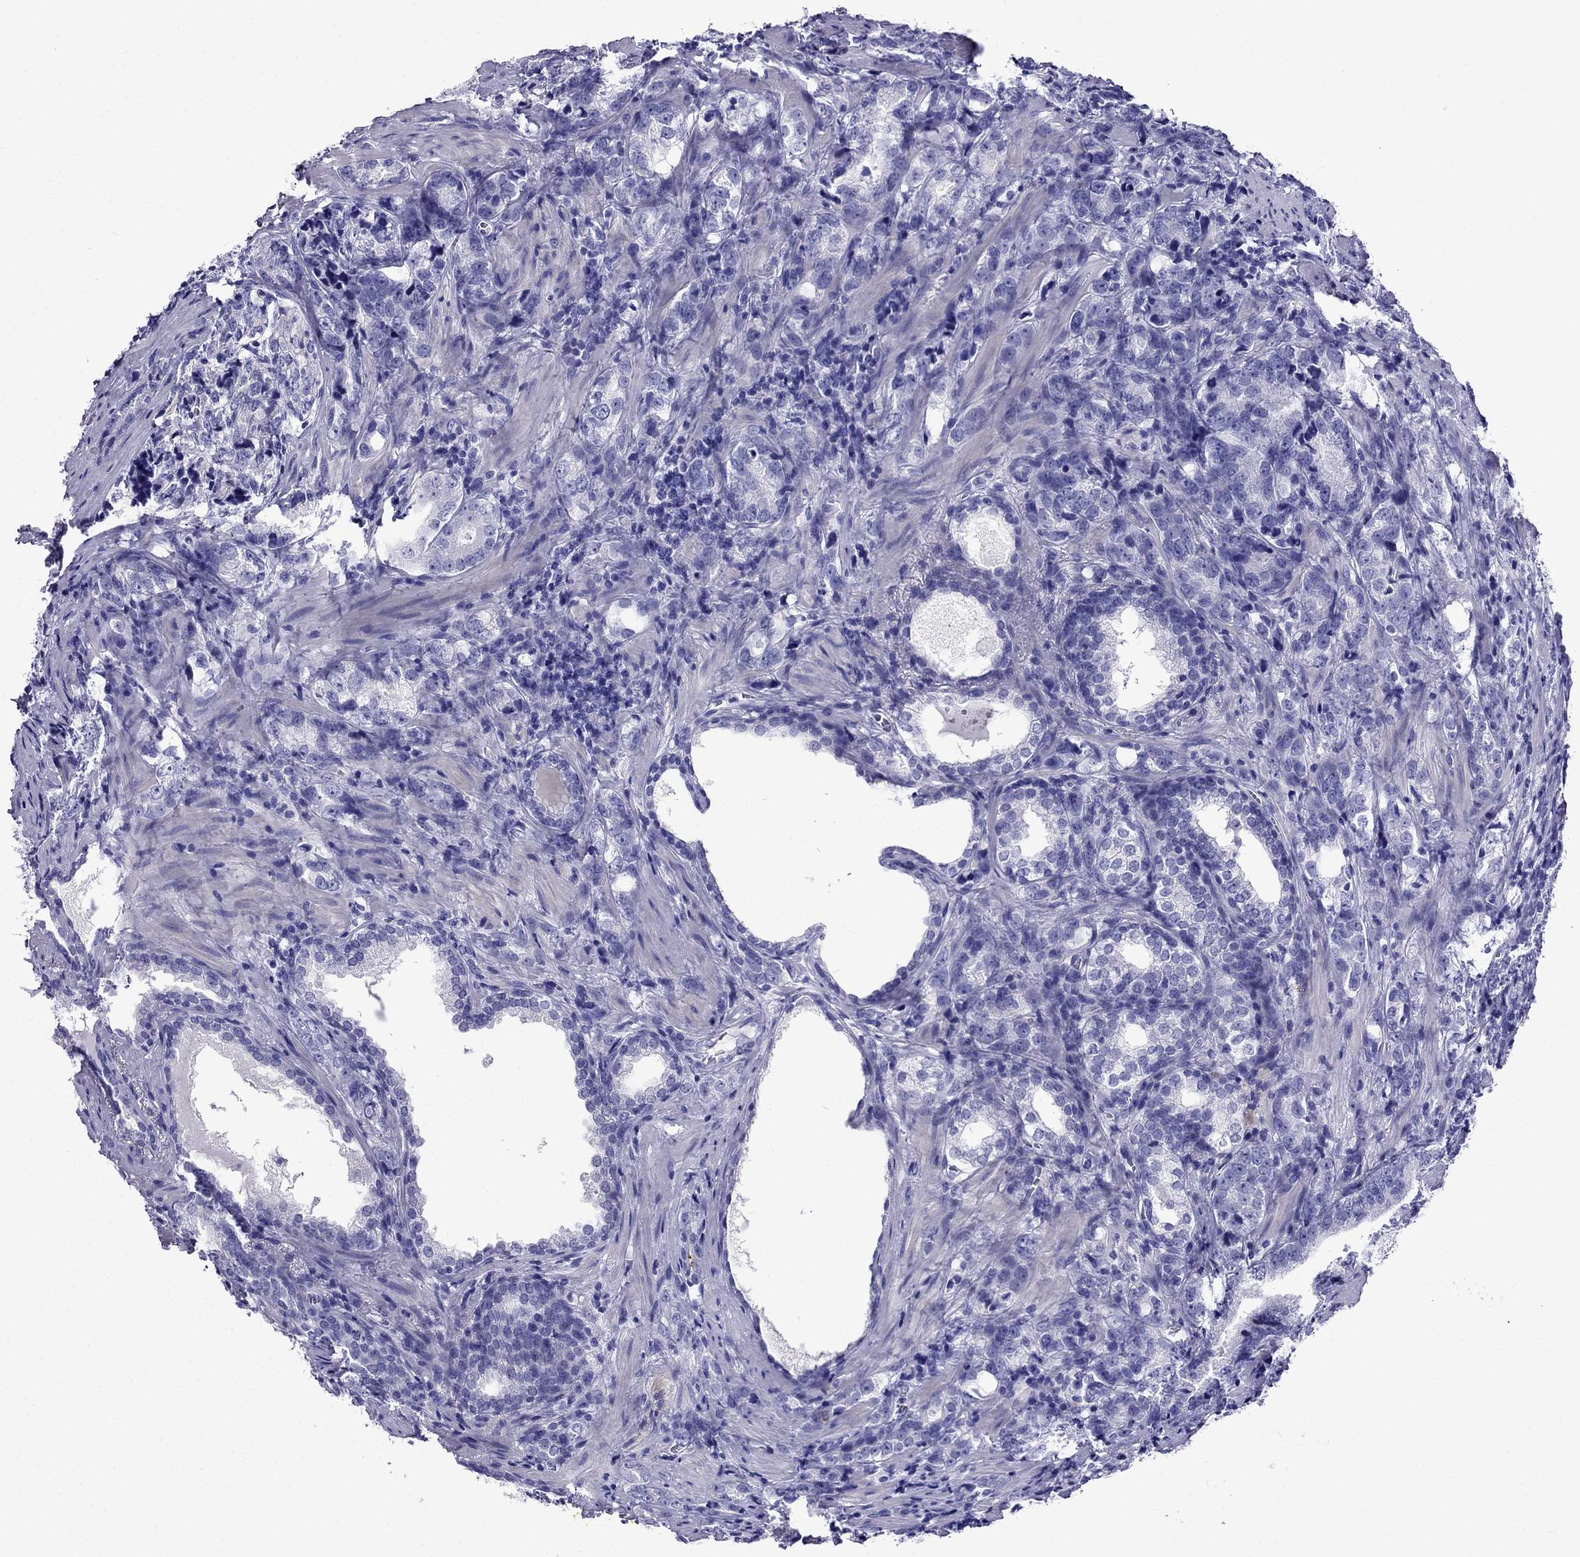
{"staining": {"intensity": "negative", "quantity": "none", "location": "none"}, "tissue": "prostate cancer", "cell_type": "Tumor cells", "image_type": "cancer", "snomed": [{"axis": "morphology", "description": "Adenocarcinoma, NOS"}, {"axis": "topography", "description": "Prostate and seminal vesicle, NOS"}], "caption": "DAB (3,3'-diaminobenzidine) immunohistochemical staining of prostate cancer shows no significant expression in tumor cells.", "gene": "CRYBA1", "patient": {"sex": "male", "age": 63}}